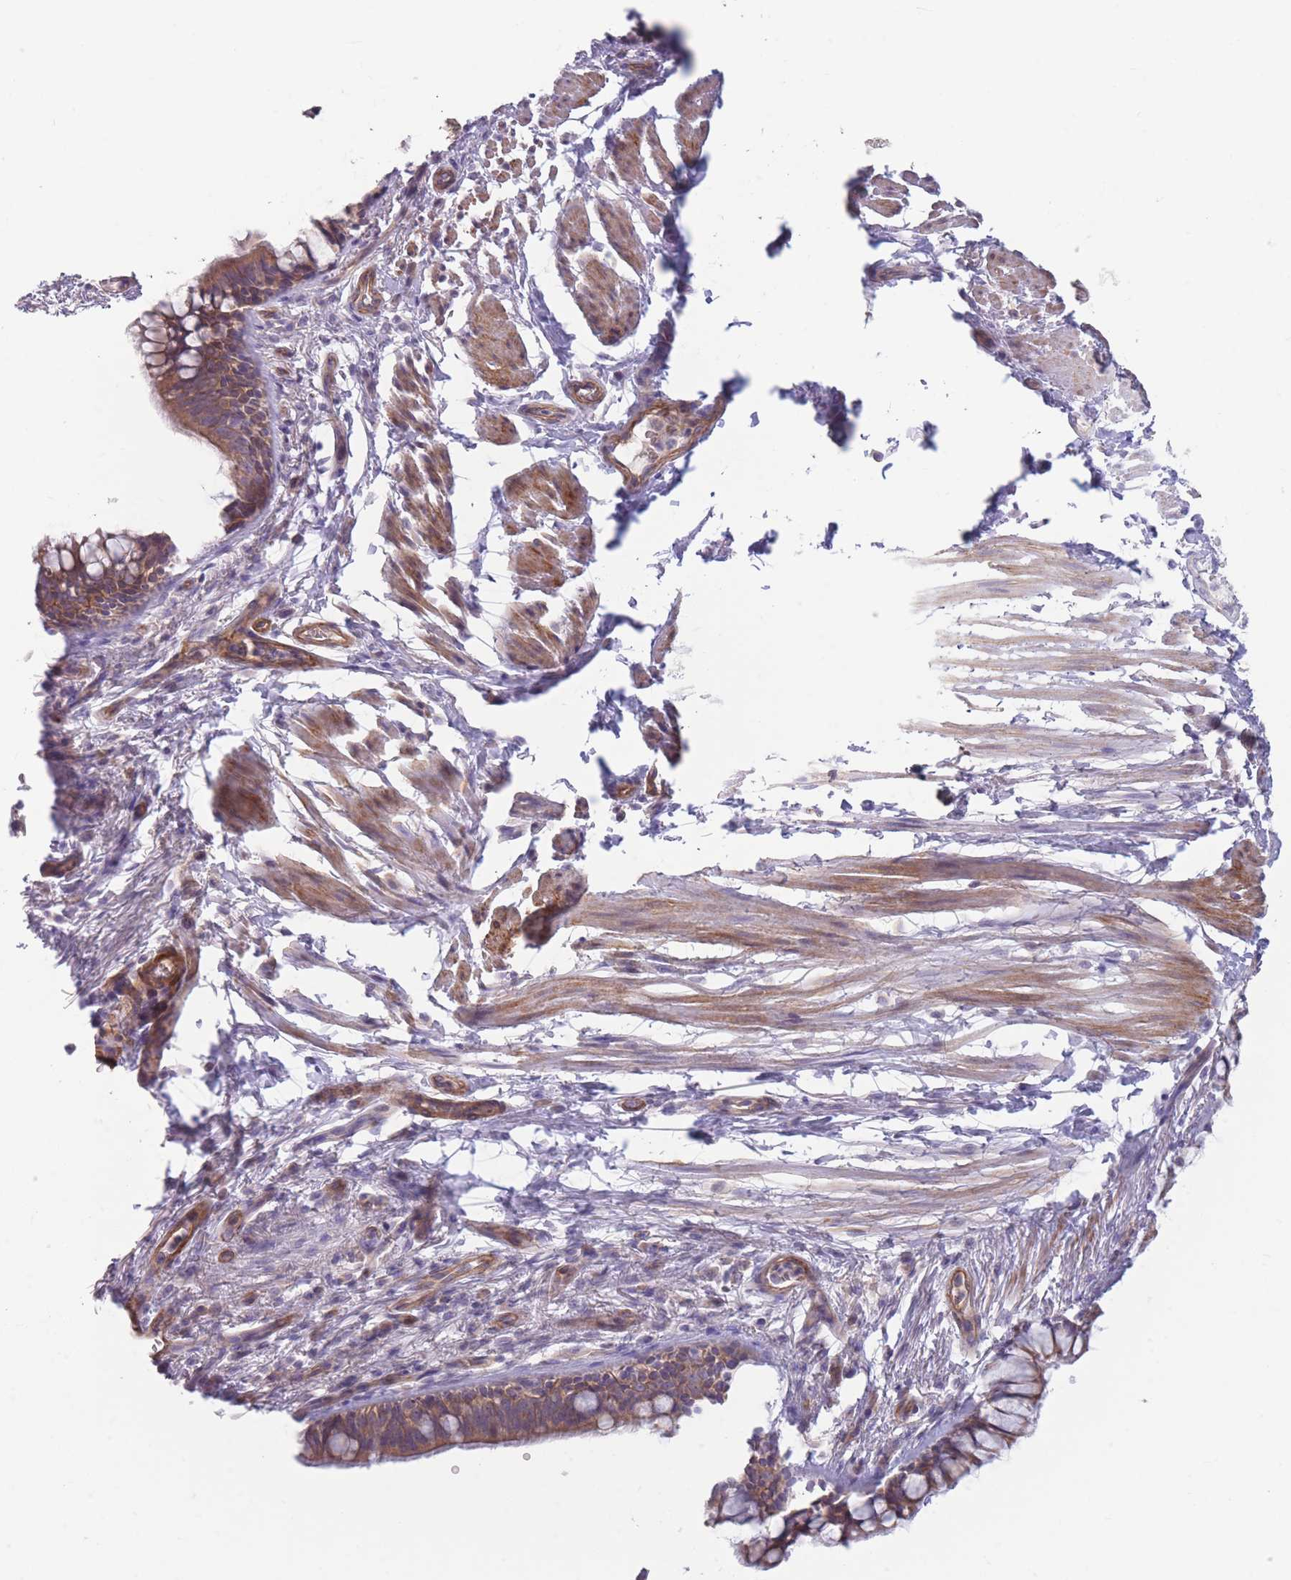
{"staining": {"intensity": "moderate", "quantity": ">75%", "location": "cytoplasmic/membranous"}, "tissue": "bronchus", "cell_type": "Respiratory epithelial cells", "image_type": "normal", "snomed": [{"axis": "morphology", "description": "Normal tissue, NOS"}, {"axis": "morphology", "description": "Neoplasm, uncertain whether benign or malignant"}, {"axis": "topography", "description": "Bronchus"}, {"axis": "topography", "description": "Lung"}], "caption": "Protein staining shows moderate cytoplasmic/membranous staining in about >75% of respiratory epithelial cells in unremarkable bronchus. Immunohistochemistry stains the protein of interest in brown and the nuclei are stained blue.", "gene": "PNPLA5", "patient": {"sex": "male", "age": 55}}